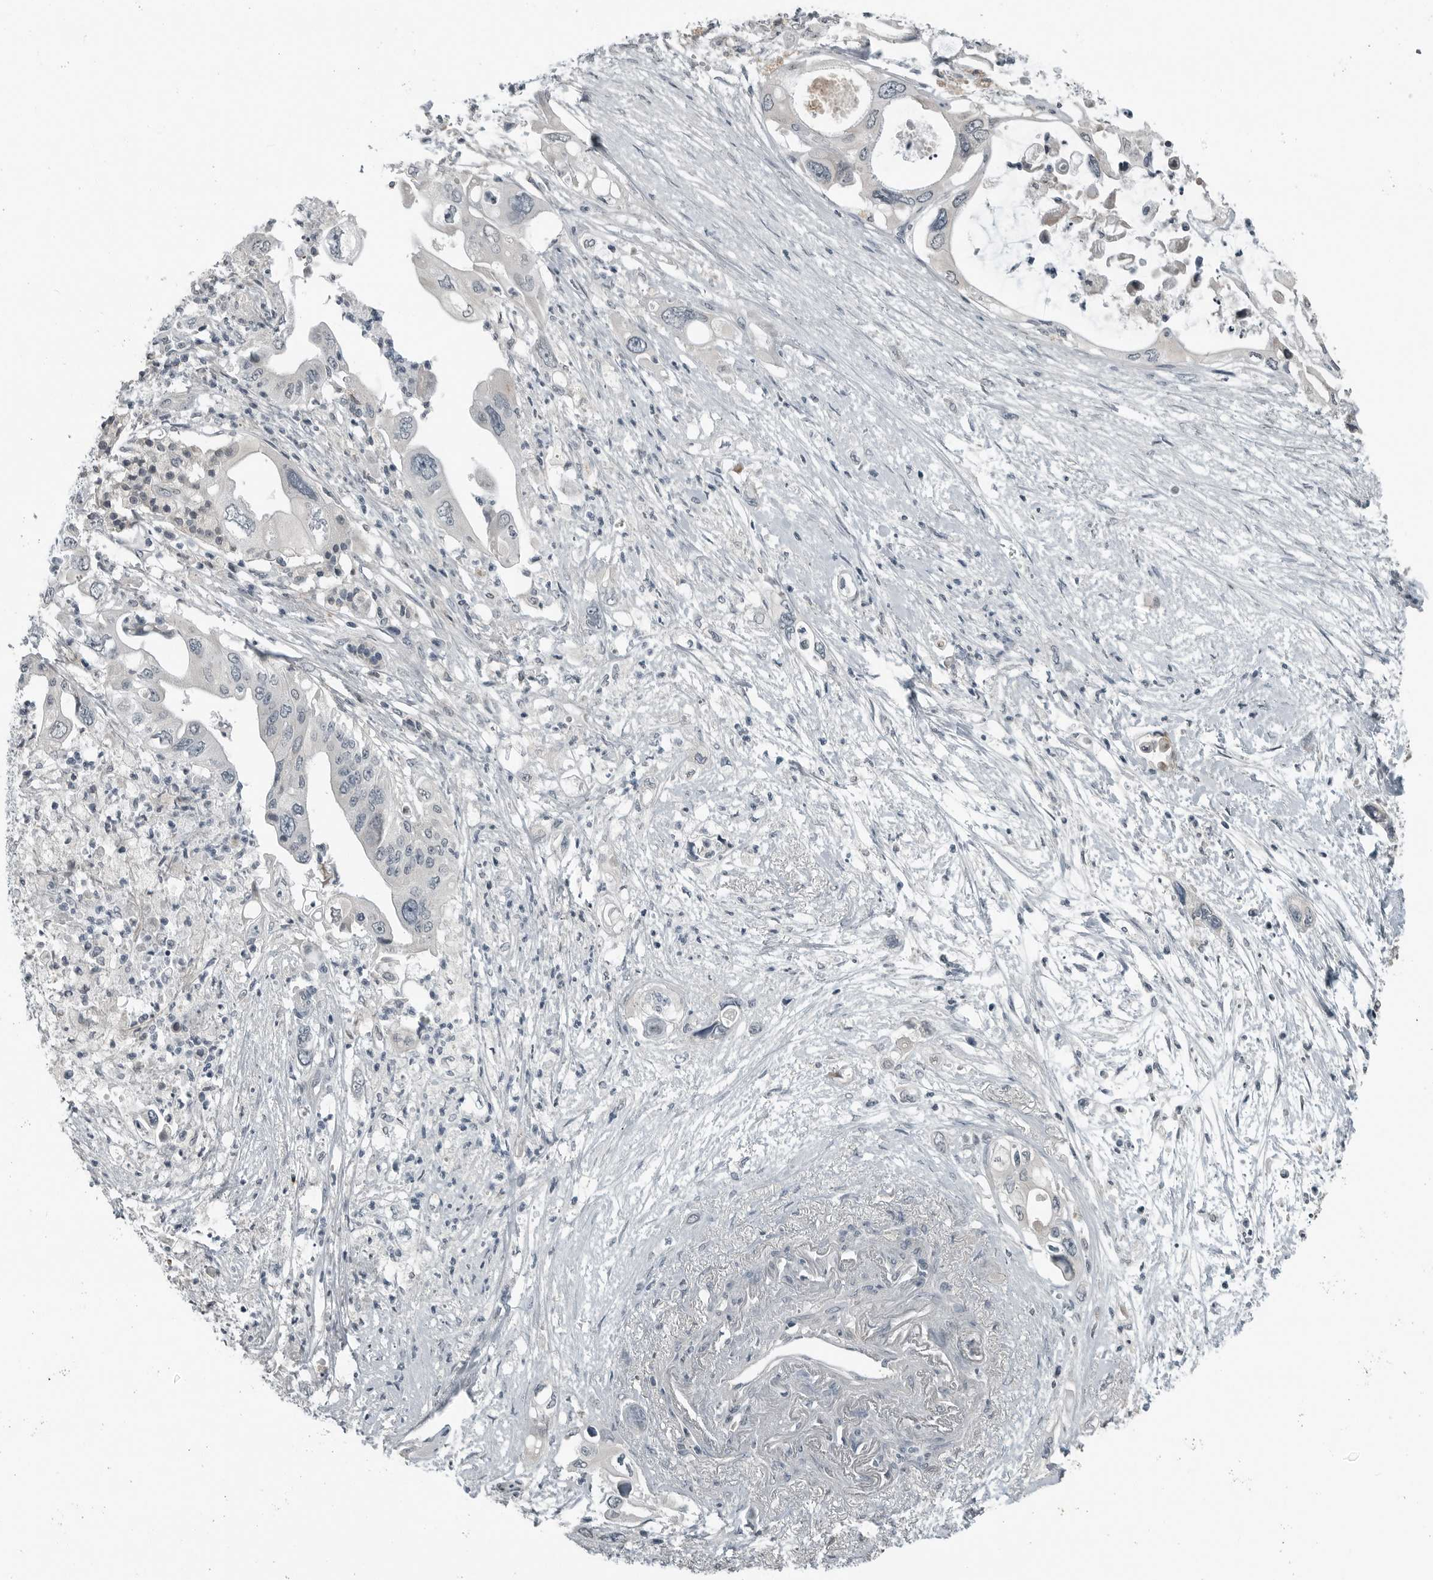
{"staining": {"intensity": "negative", "quantity": "none", "location": "none"}, "tissue": "pancreatic cancer", "cell_type": "Tumor cells", "image_type": "cancer", "snomed": [{"axis": "morphology", "description": "Adenocarcinoma, NOS"}, {"axis": "topography", "description": "Pancreas"}], "caption": "Immunohistochemistry (IHC) histopathology image of neoplastic tissue: human pancreatic cancer (adenocarcinoma) stained with DAB (3,3'-diaminobenzidine) demonstrates no significant protein expression in tumor cells.", "gene": "KYAT1", "patient": {"sex": "male", "age": 66}}